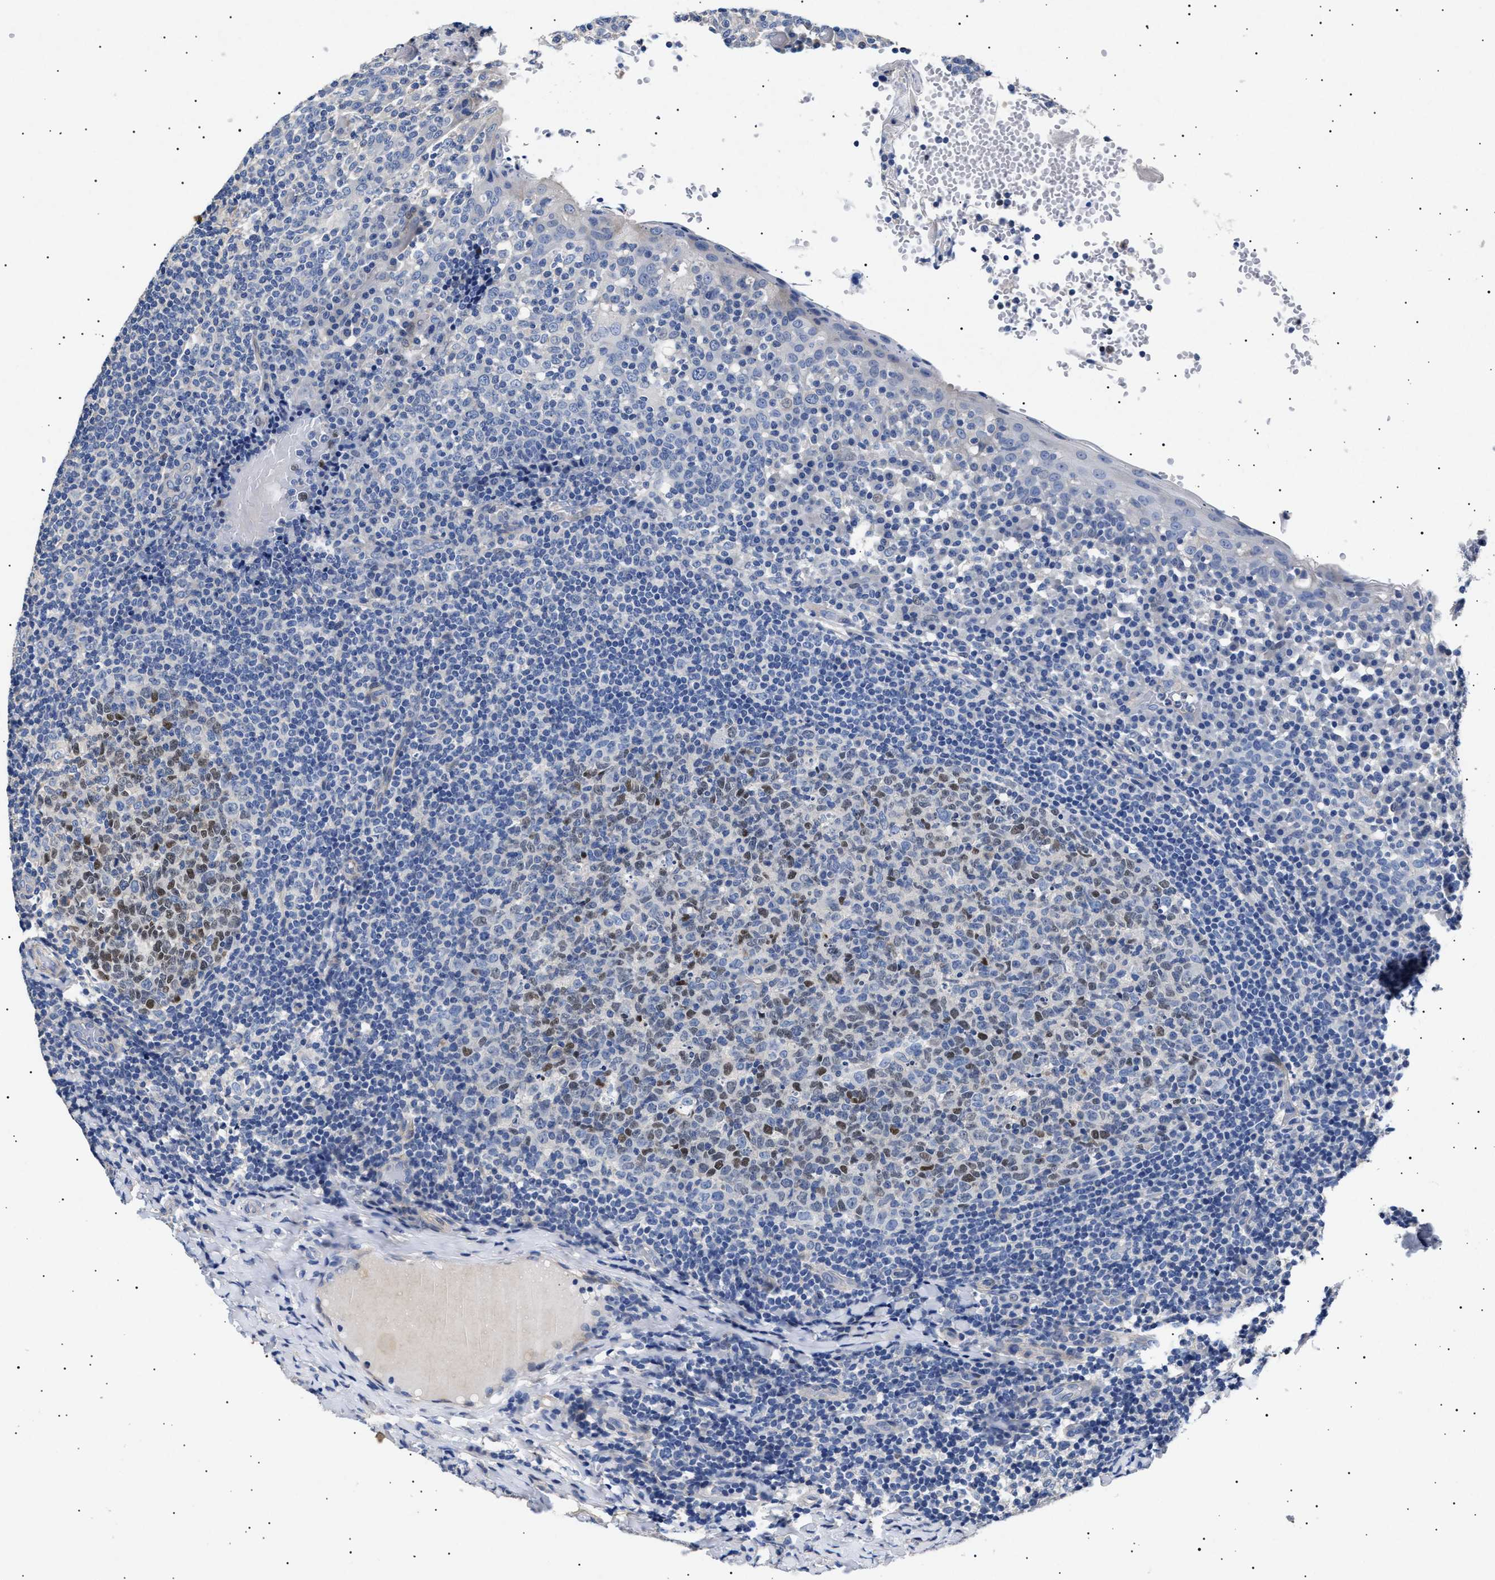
{"staining": {"intensity": "moderate", "quantity": "25%-75%", "location": "nuclear"}, "tissue": "tonsil", "cell_type": "Germinal center cells", "image_type": "normal", "snomed": [{"axis": "morphology", "description": "Normal tissue, NOS"}, {"axis": "topography", "description": "Tonsil"}], "caption": "A high-resolution micrograph shows immunohistochemistry staining of benign tonsil, which exhibits moderate nuclear staining in about 25%-75% of germinal center cells. (DAB (3,3'-diaminobenzidine) IHC with brightfield microscopy, high magnification).", "gene": "HEMGN", "patient": {"sex": "female", "age": 19}}